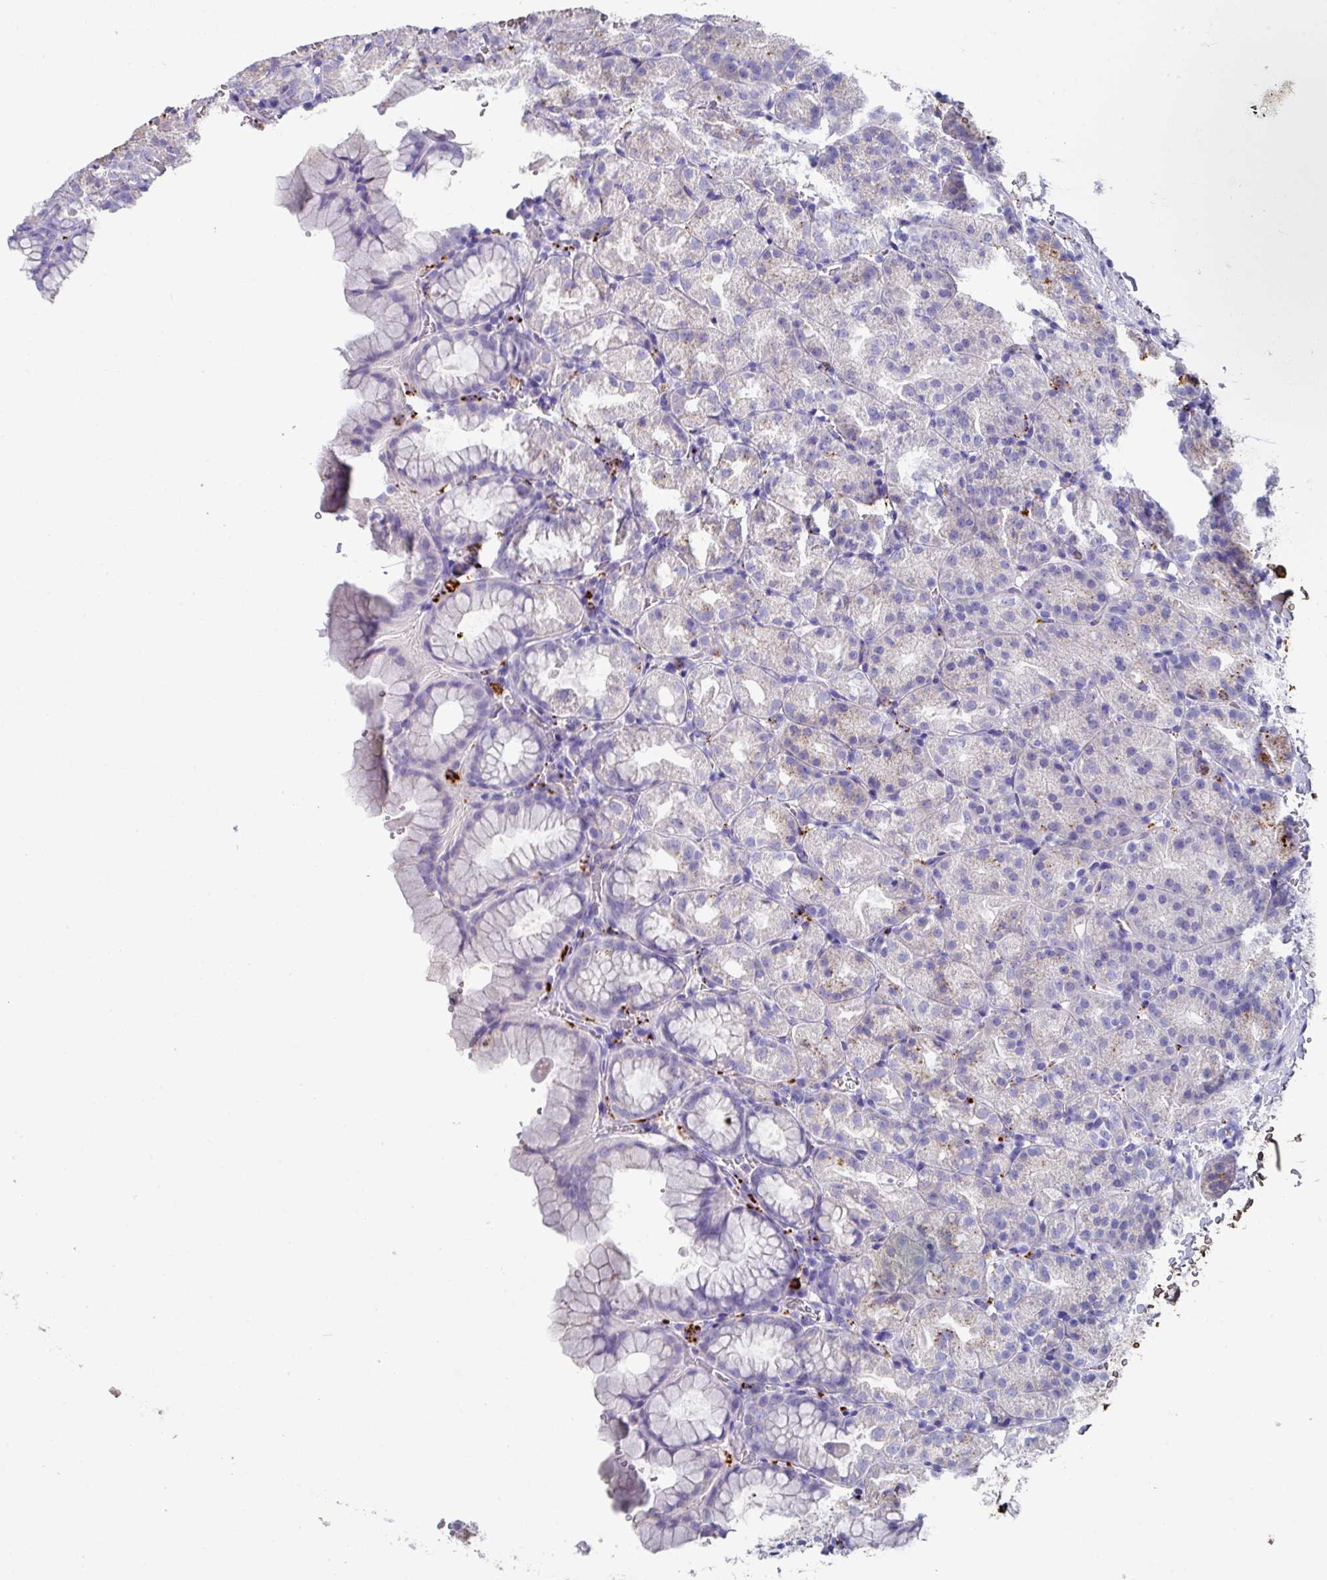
{"staining": {"intensity": "negative", "quantity": "none", "location": "none"}, "tissue": "stomach", "cell_type": "Glandular cells", "image_type": "normal", "snomed": [{"axis": "morphology", "description": "Normal tissue, NOS"}, {"axis": "topography", "description": "Stomach, upper"}], "caption": "This is an IHC image of normal human stomach. There is no staining in glandular cells.", "gene": "CPVL", "patient": {"sex": "female", "age": 81}}